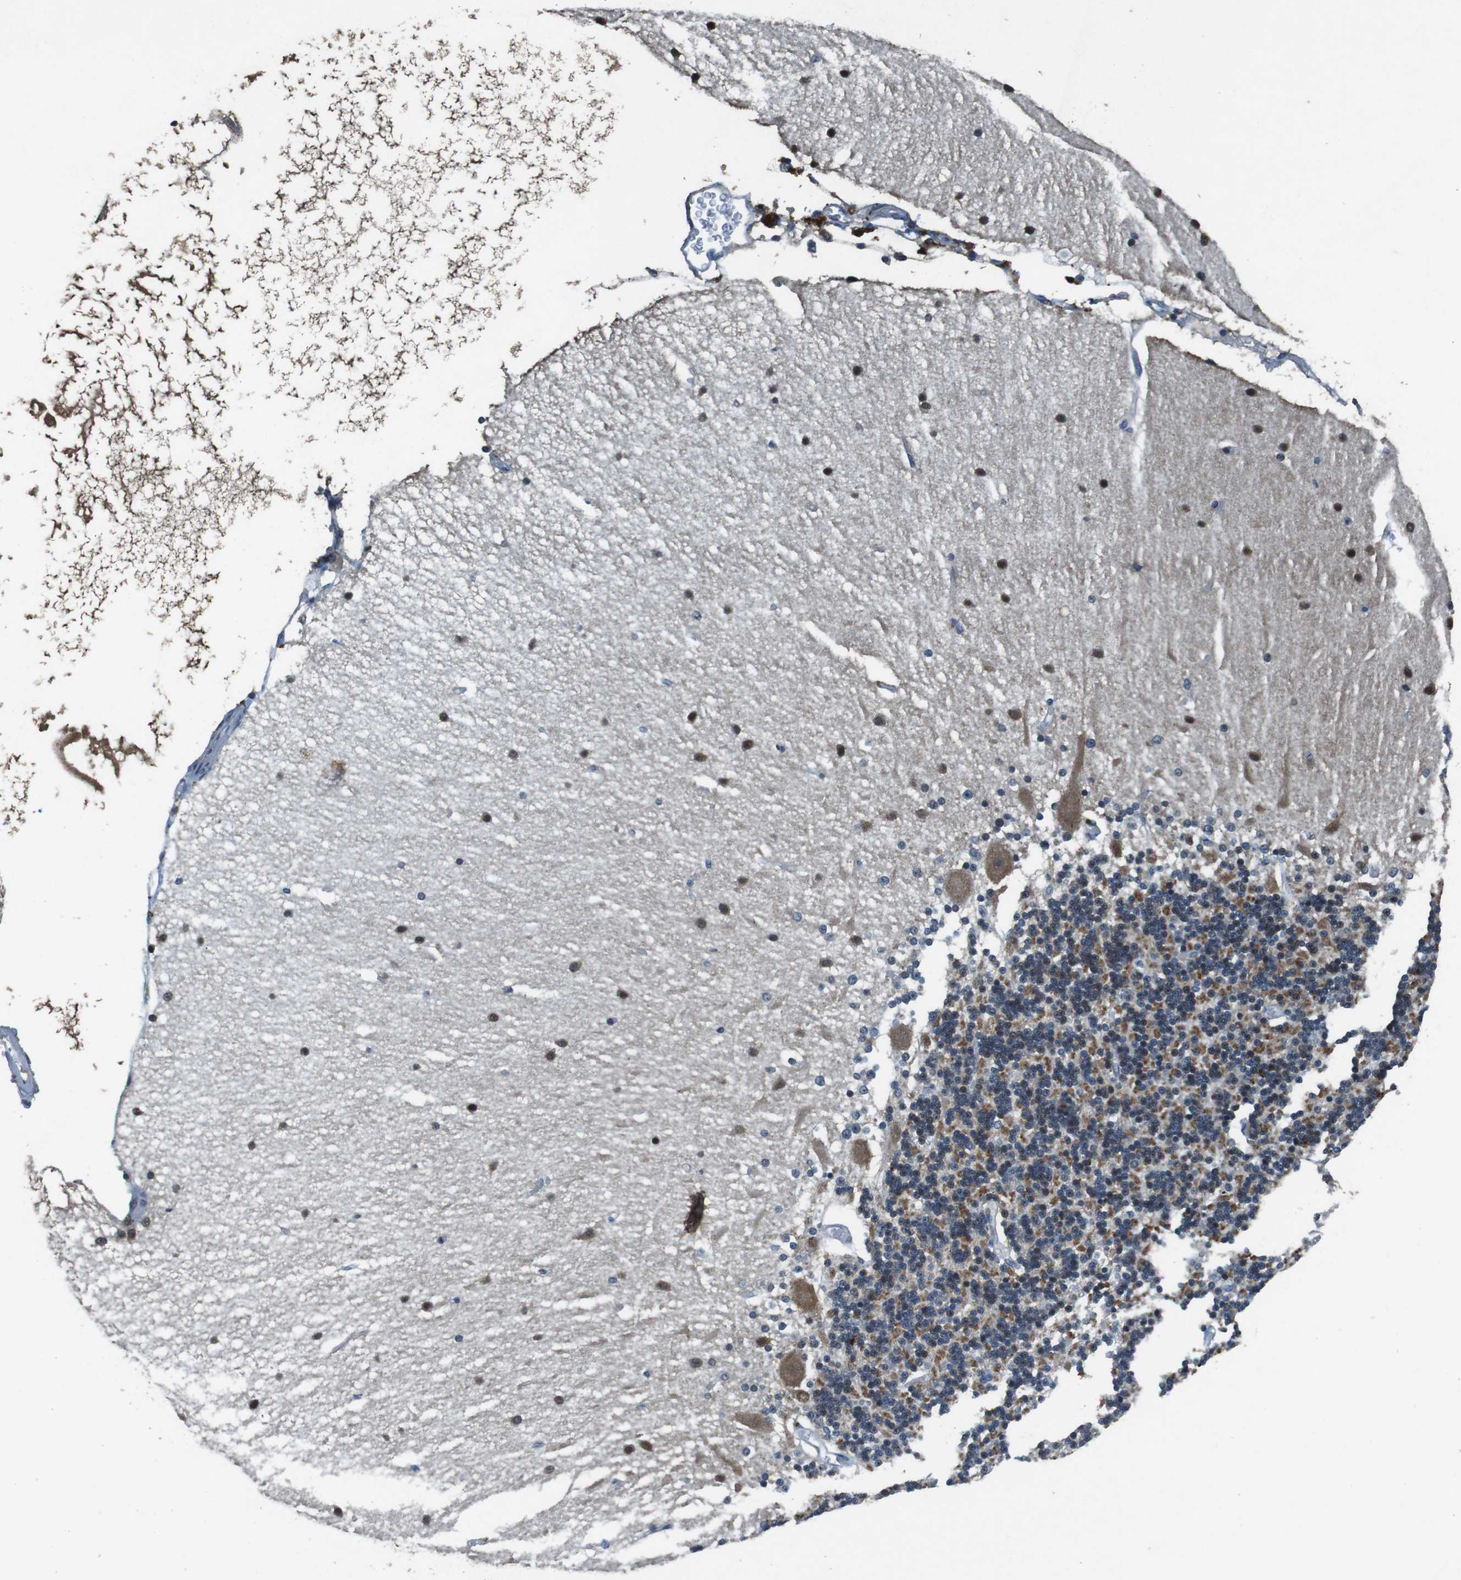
{"staining": {"intensity": "moderate", "quantity": "25%-75%", "location": "cytoplasmic/membranous"}, "tissue": "cerebellum", "cell_type": "Cells in granular layer", "image_type": "normal", "snomed": [{"axis": "morphology", "description": "Normal tissue, NOS"}, {"axis": "topography", "description": "Cerebellum"}], "caption": "Cerebellum was stained to show a protein in brown. There is medium levels of moderate cytoplasmic/membranous positivity in about 25%-75% of cells in granular layer. Using DAB (3,3'-diaminobenzidine) (brown) and hematoxylin (blue) stains, captured at high magnification using brightfield microscopy.", "gene": "CLDN7", "patient": {"sex": "female", "age": 54}}